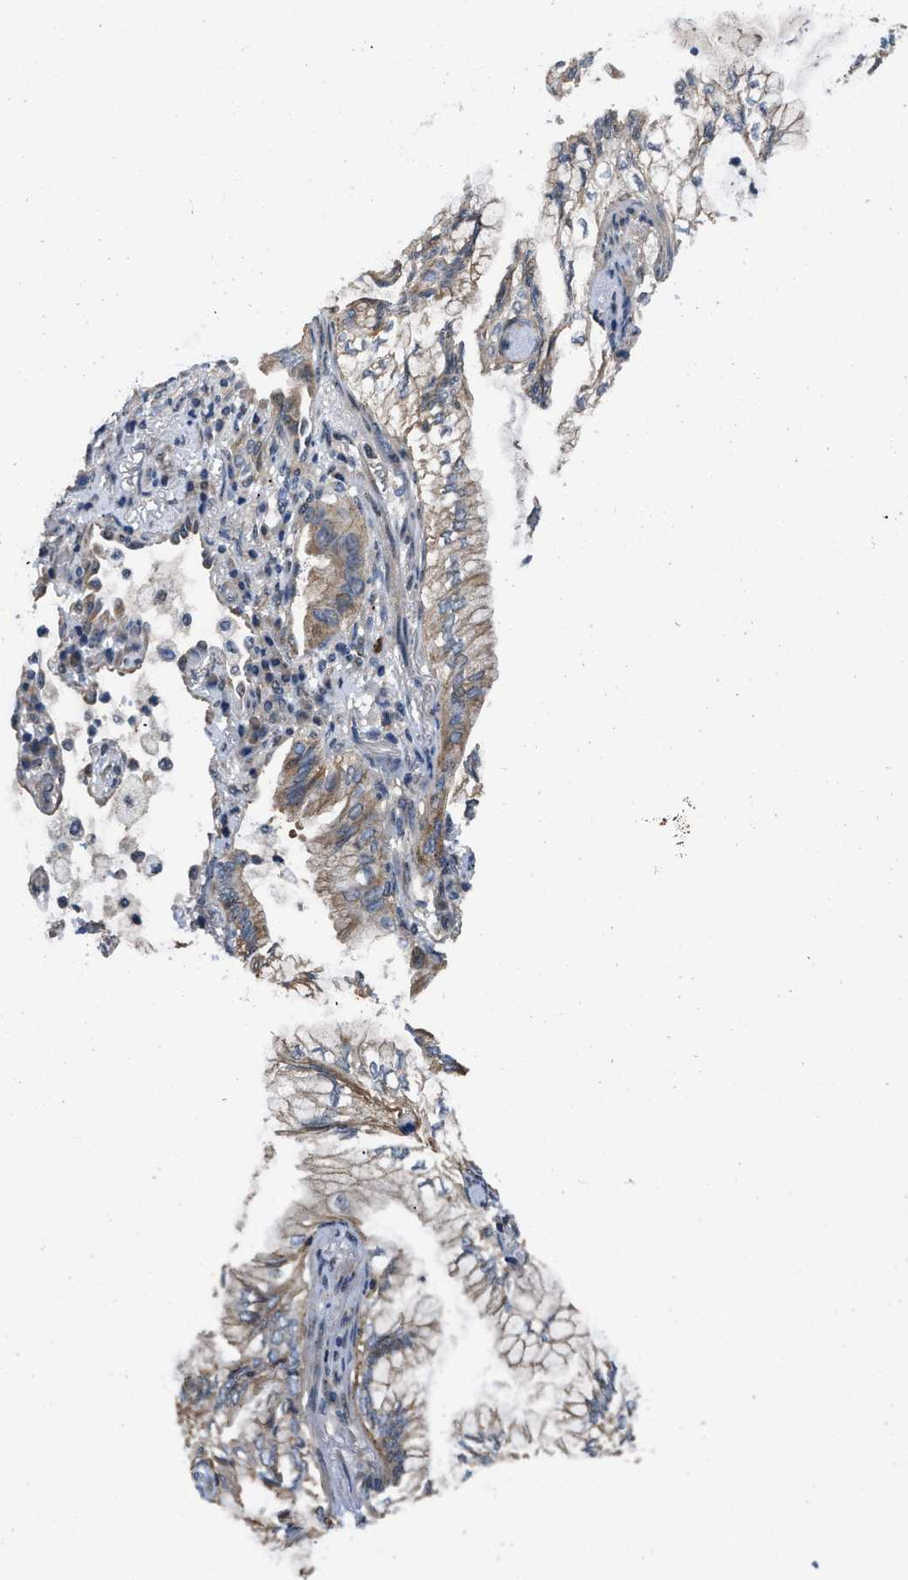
{"staining": {"intensity": "moderate", "quantity": ">75%", "location": "cytoplasmic/membranous"}, "tissue": "lung cancer", "cell_type": "Tumor cells", "image_type": "cancer", "snomed": [{"axis": "morphology", "description": "Adenocarcinoma, NOS"}, {"axis": "topography", "description": "Lung"}], "caption": "IHC staining of lung adenocarcinoma, which demonstrates medium levels of moderate cytoplasmic/membranous expression in approximately >75% of tumor cells indicating moderate cytoplasmic/membranous protein positivity. The staining was performed using DAB (brown) for protein detection and nuclei were counterstained in hematoxylin (blue).", "gene": "PRDM14", "patient": {"sex": "female", "age": 70}}